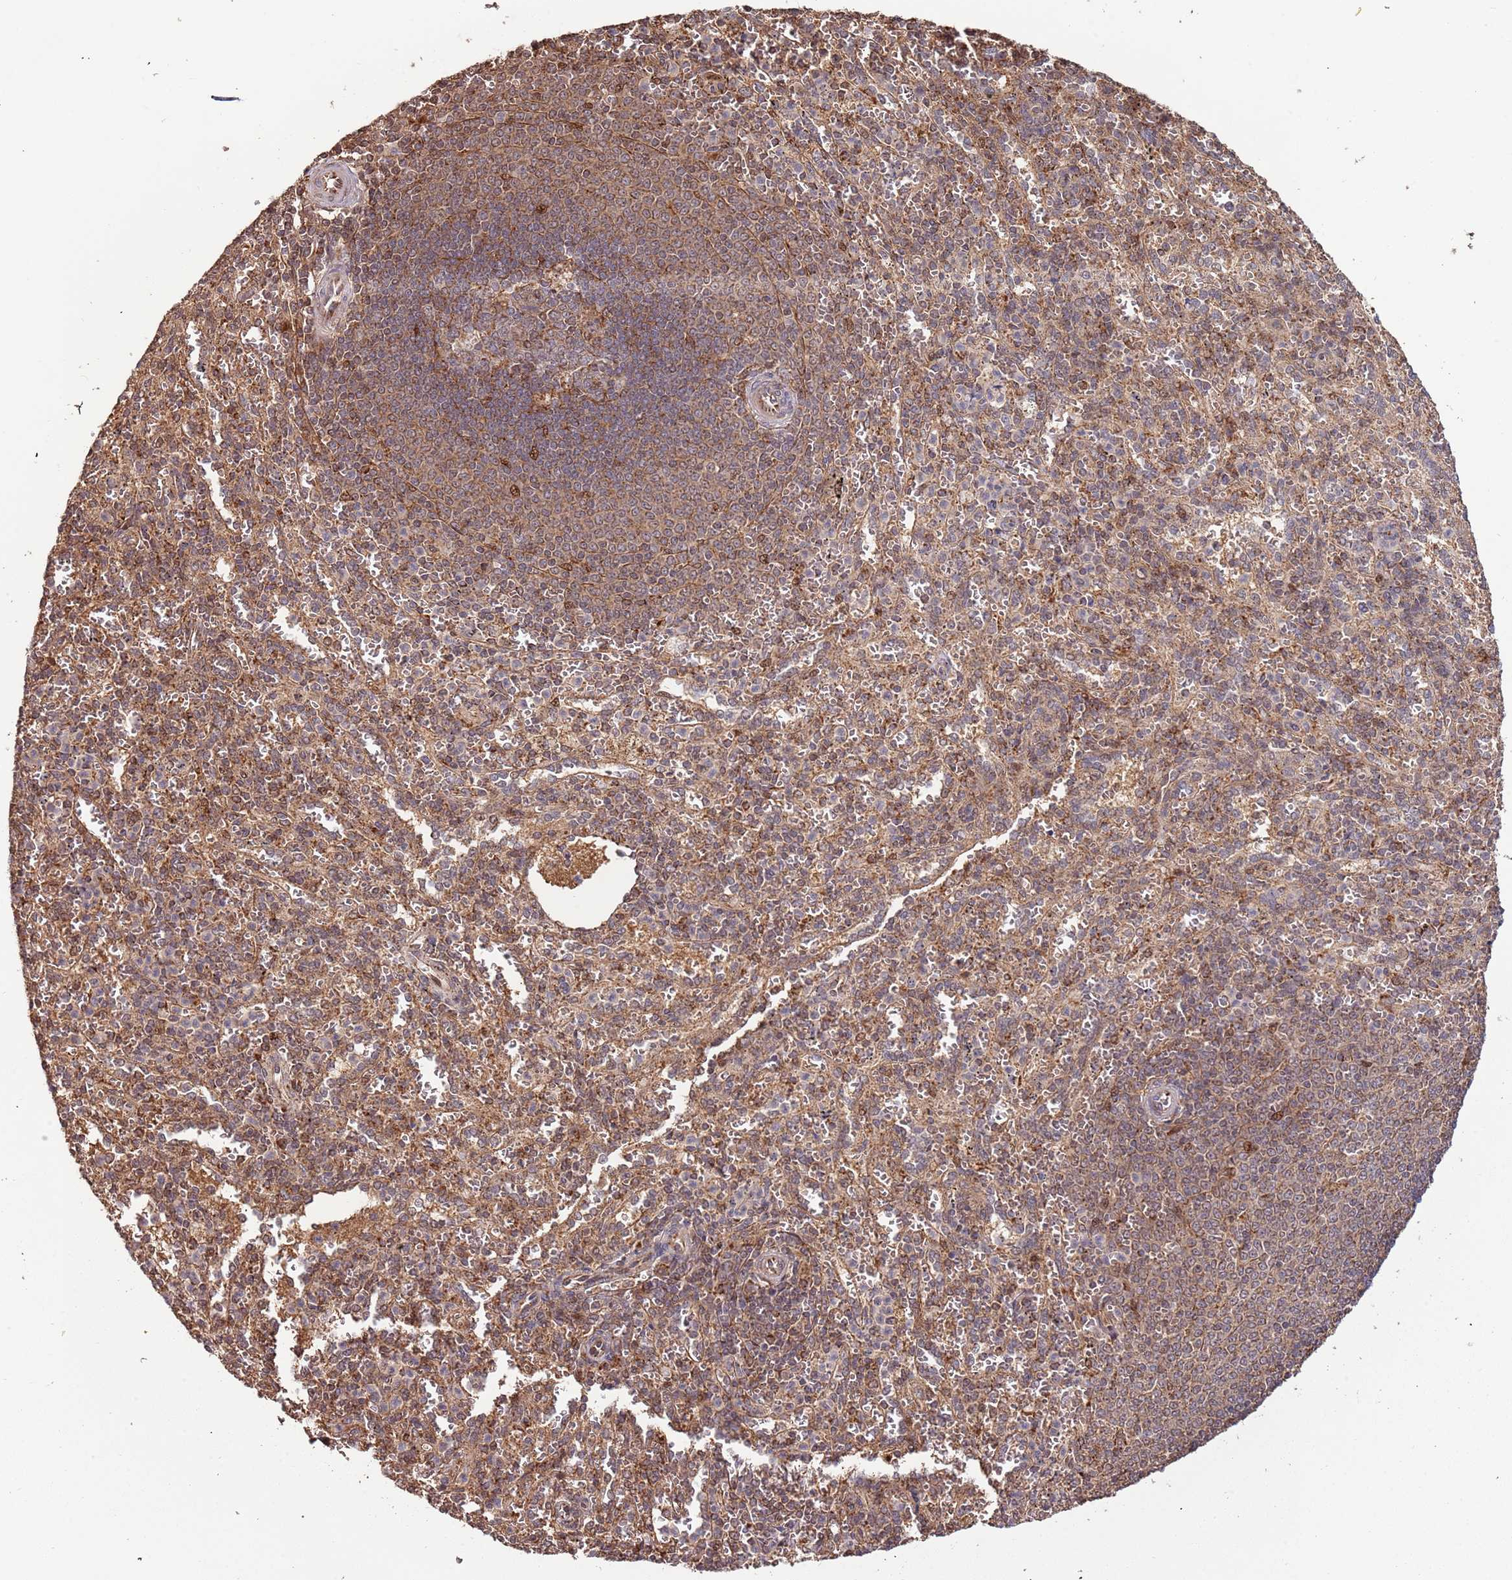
{"staining": {"intensity": "moderate", "quantity": ">75%", "location": "cytoplasmic/membranous,nuclear"}, "tissue": "spleen", "cell_type": "Cells in red pulp", "image_type": "normal", "snomed": [{"axis": "morphology", "description": "Normal tissue, NOS"}, {"axis": "topography", "description": "Spleen"}], "caption": "This histopathology image shows immunohistochemistry (IHC) staining of unremarkable spleen, with medium moderate cytoplasmic/membranous,nuclear positivity in approximately >75% of cells in red pulp.", "gene": "IL17RD", "patient": {"sex": "female", "age": 21}}